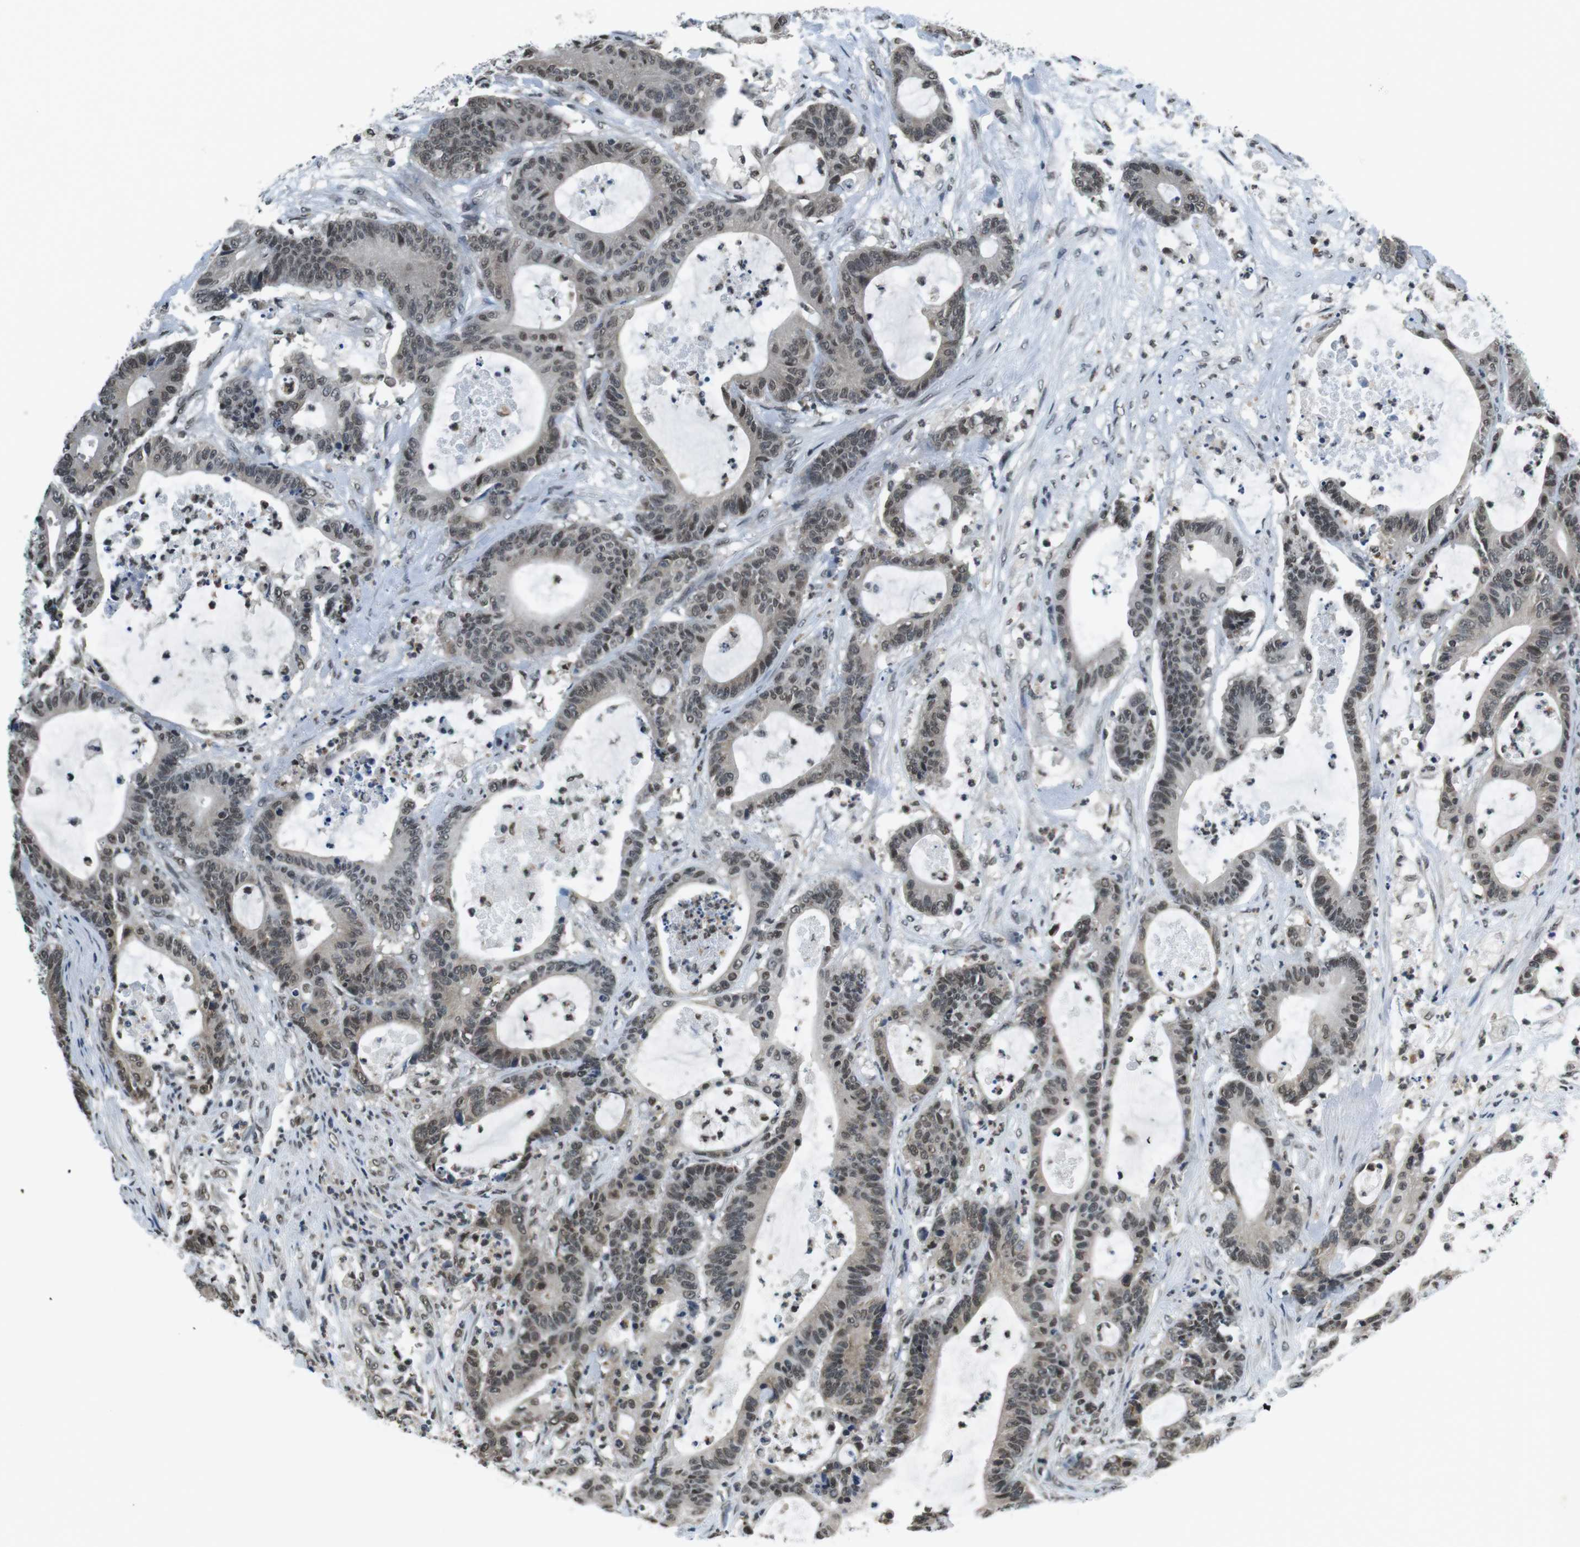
{"staining": {"intensity": "weak", "quantity": "25%-75%", "location": "nuclear"}, "tissue": "colorectal cancer", "cell_type": "Tumor cells", "image_type": "cancer", "snomed": [{"axis": "morphology", "description": "Adenocarcinoma, NOS"}, {"axis": "topography", "description": "Colon"}], "caption": "Tumor cells demonstrate weak nuclear staining in approximately 25%-75% of cells in colorectal cancer (adenocarcinoma).", "gene": "NEK4", "patient": {"sex": "female", "age": 84}}